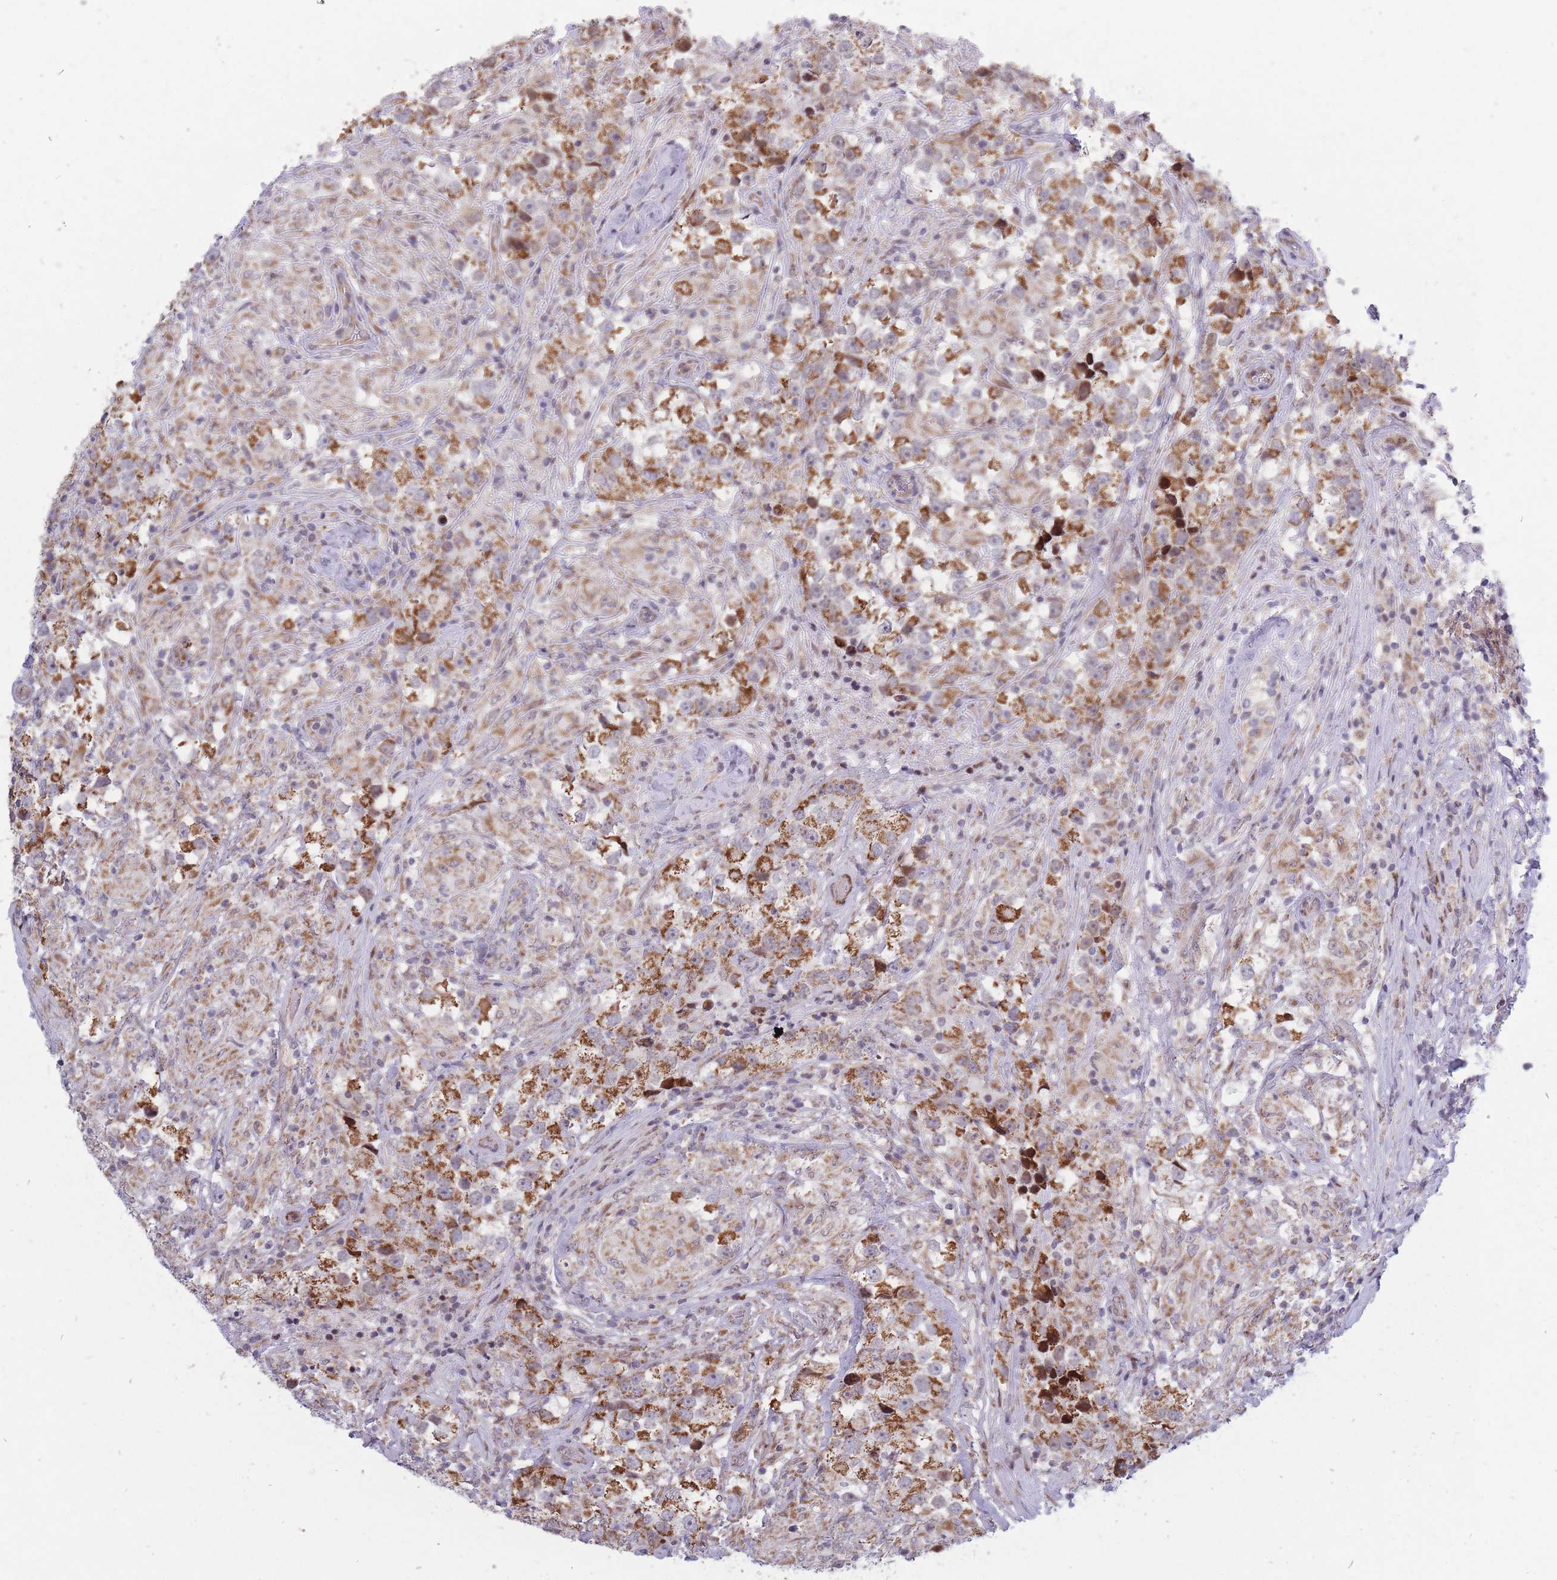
{"staining": {"intensity": "moderate", "quantity": ">75%", "location": "cytoplasmic/membranous"}, "tissue": "testis cancer", "cell_type": "Tumor cells", "image_type": "cancer", "snomed": [{"axis": "morphology", "description": "Seminoma, NOS"}, {"axis": "topography", "description": "Testis"}], "caption": "A photomicrograph showing moderate cytoplasmic/membranous positivity in about >75% of tumor cells in testis cancer, as visualized by brown immunohistochemical staining.", "gene": "MOB4", "patient": {"sex": "male", "age": 46}}